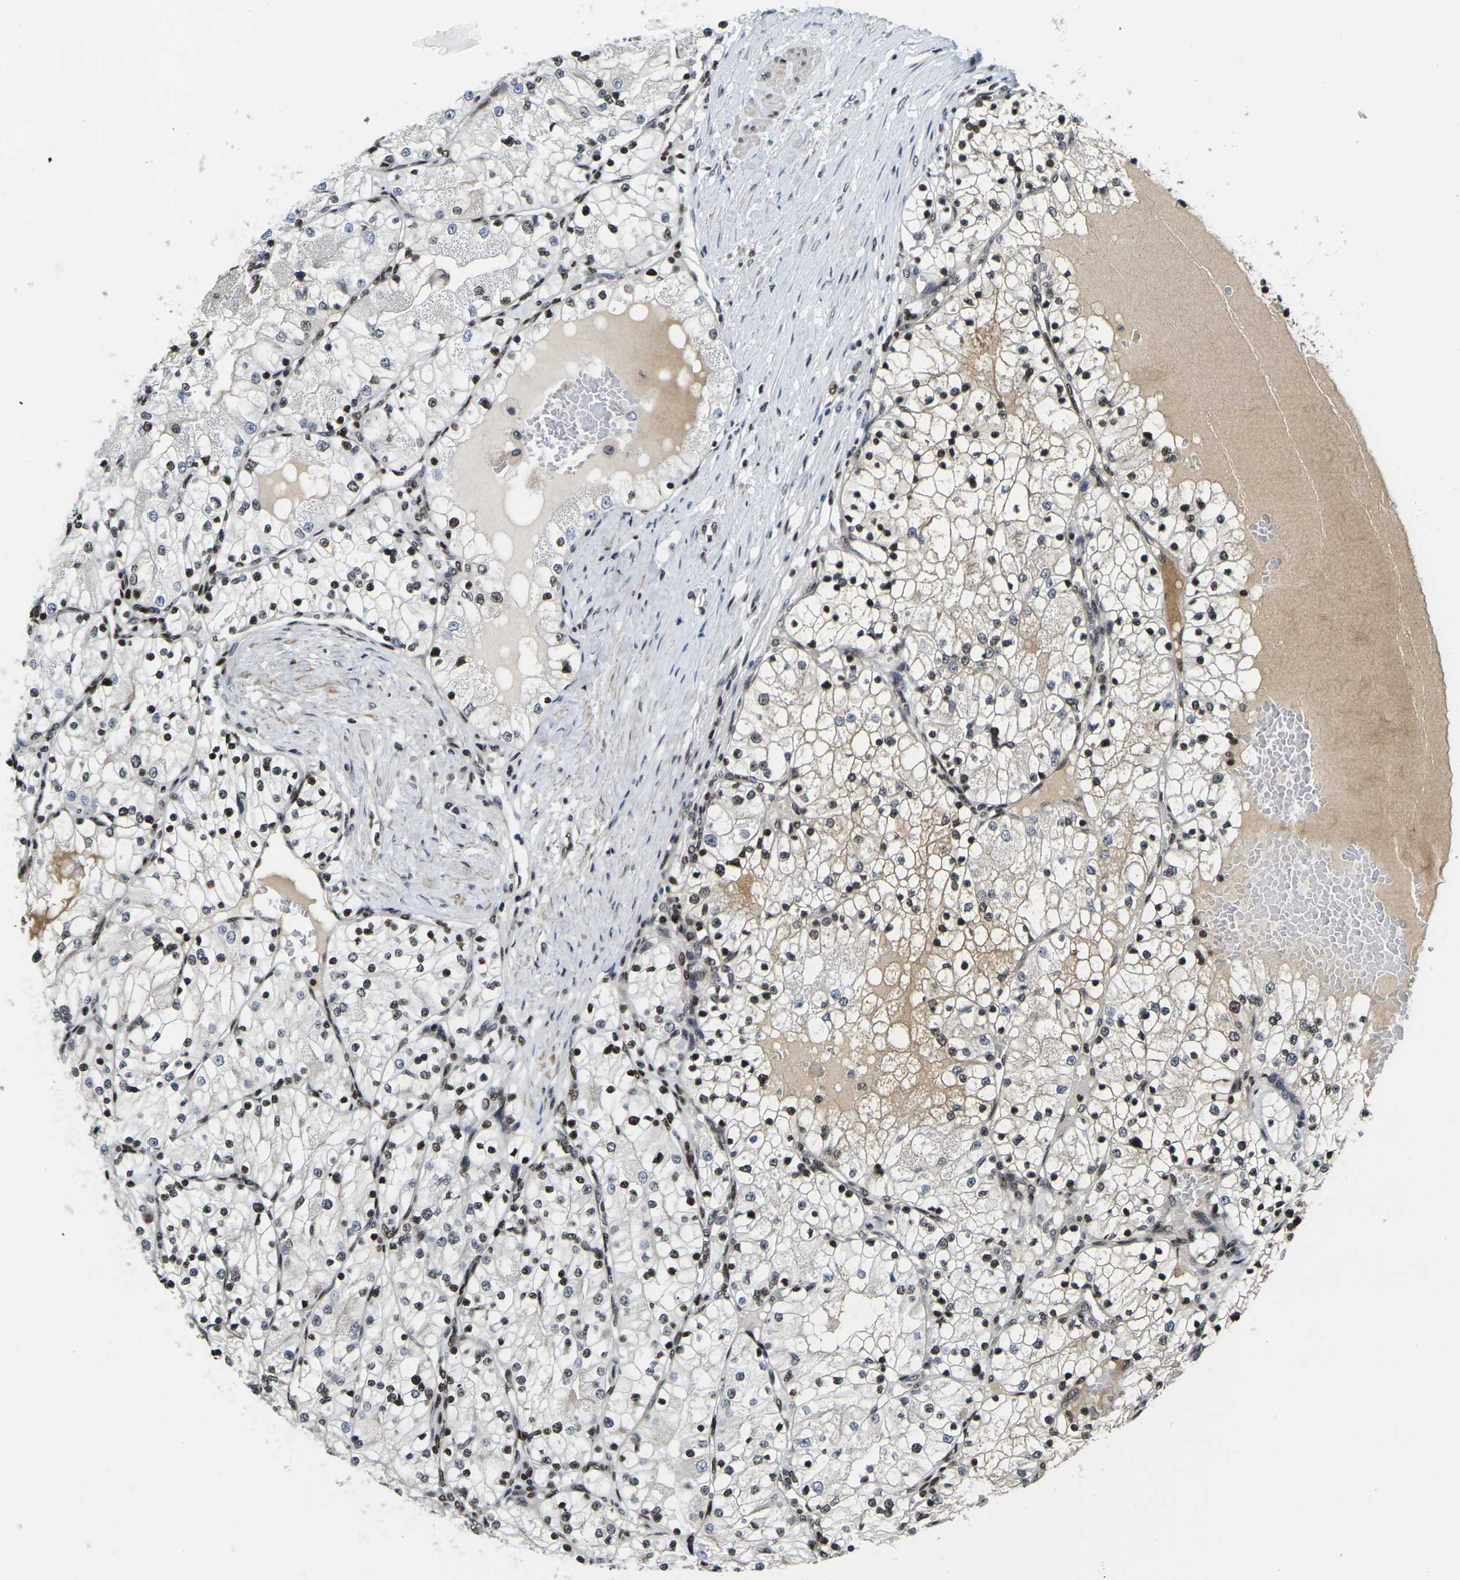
{"staining": {"intensity": "moderate", "quantity": "25%-75%", "location": "cytoplasmic/membranous,nuclear"}, "tissue": "renal cancer", "cell_type": "Tumor cells", "image_type": "cancer", "snomed": [{"axis": "morphology", "description": "Adenocarcinoma, NOS"}, {"axis": "topography", "description": "Kidney"}], "caption": "Adenocarcinoma (renal) tissue exhibits moderate cytoplasmic/membranous and nuclear staining in about 25%-75% of tumor cells, visualized by immunohistochemistry.", "gene": "H1-10", "patient": {"sex": "male", "age": 68}}